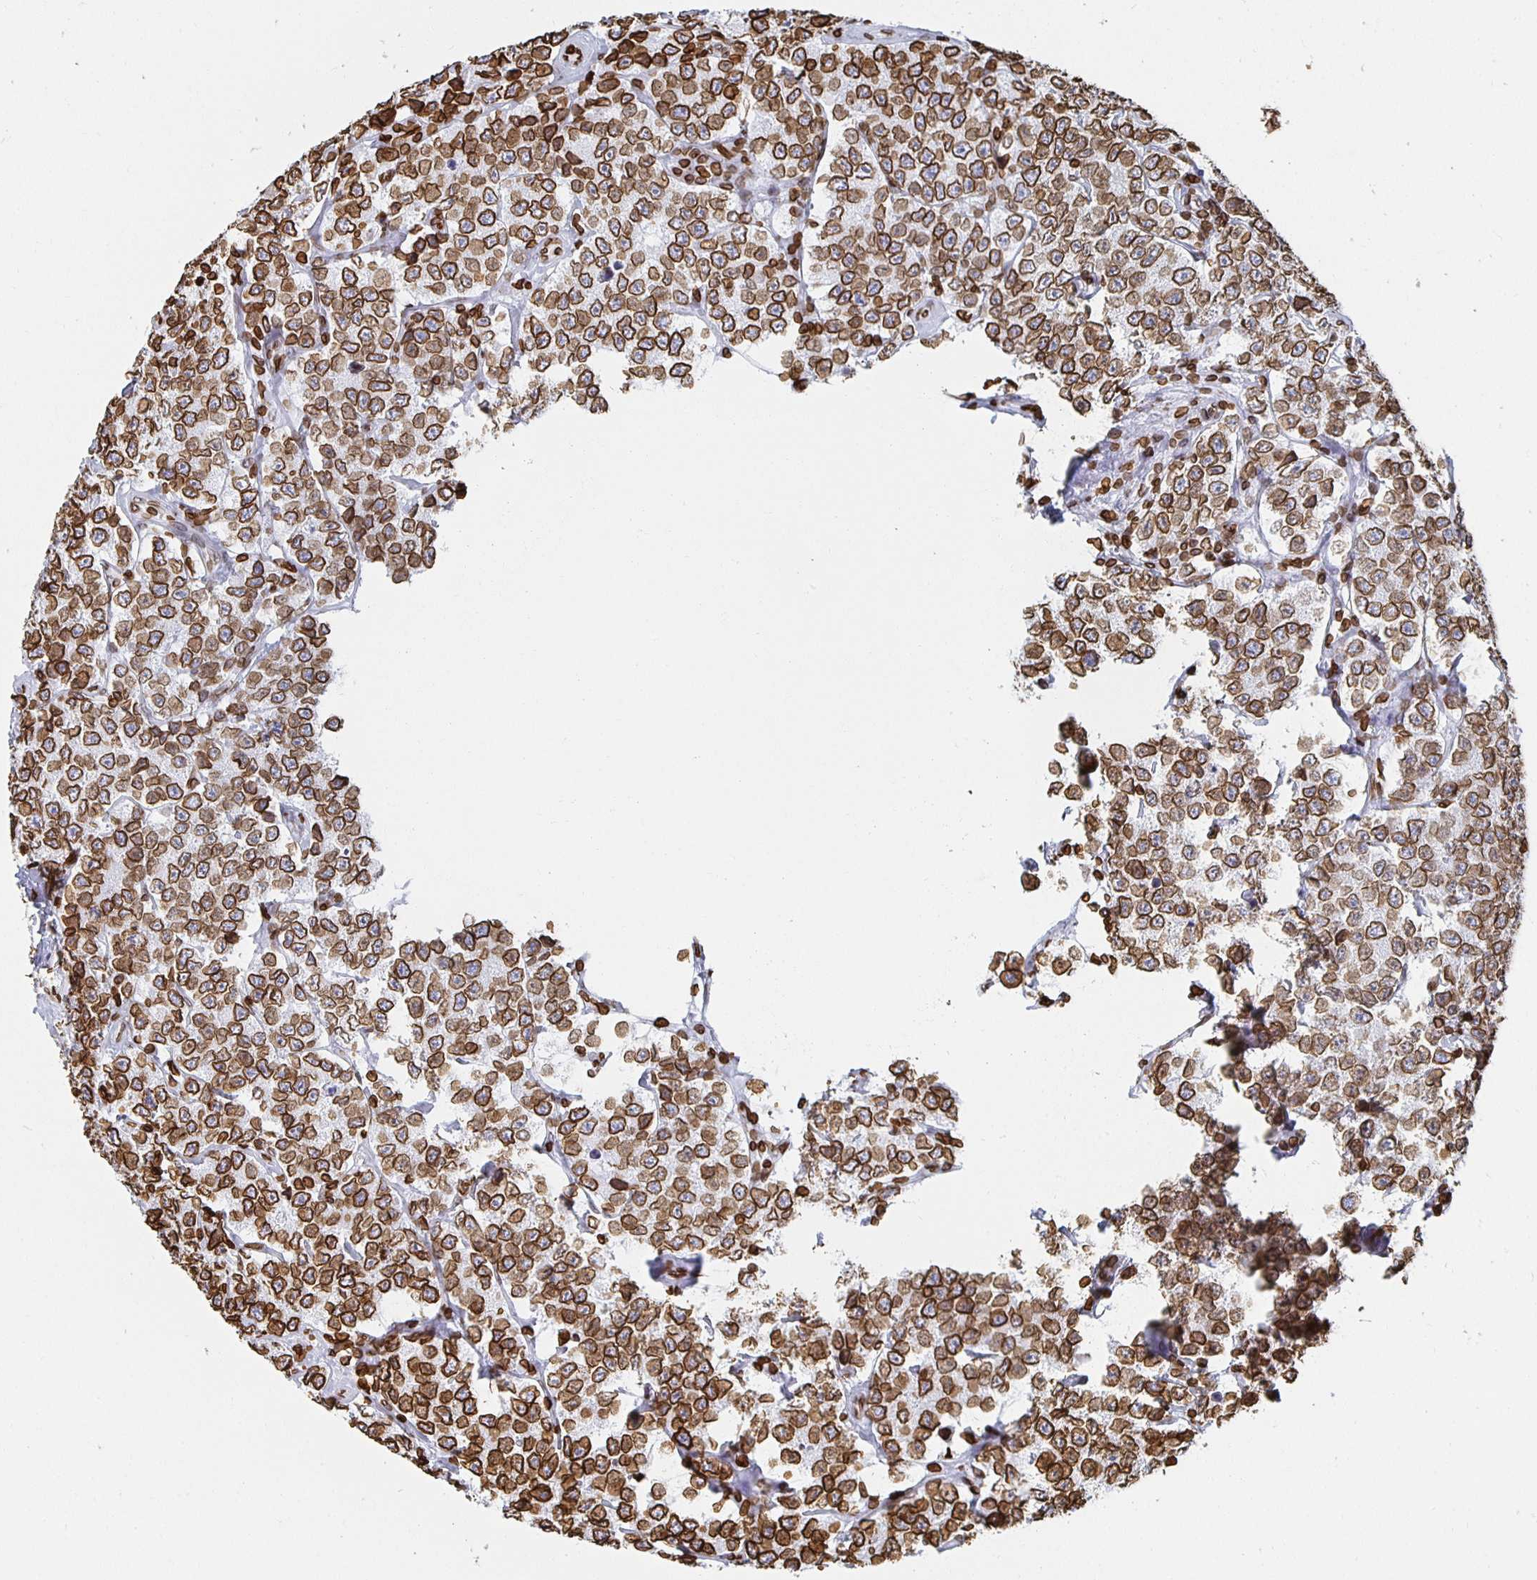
{"staining": {"intensity": "strong", "quantity": ">75%", "location": "cytoplasmic/membranous,nuclear"}, "tissue": "testis cancer", "cell_type": "Tumor cells", "image_type": "cancer", "snomed": [{"axis": "morphology", "description": "Seminoma, NOS"}, {"axis": "topography", "description": "Testis"}], "caption": "This is a histology image of immunohistochemistry (IHC) staining of testis cancer (seminoma), which shows strong positivity in the cytoplasmic/membranous and nuclear of tumor cells.", "gene": "LMNB1", "patient": {"sex": "male", "age": 34}}